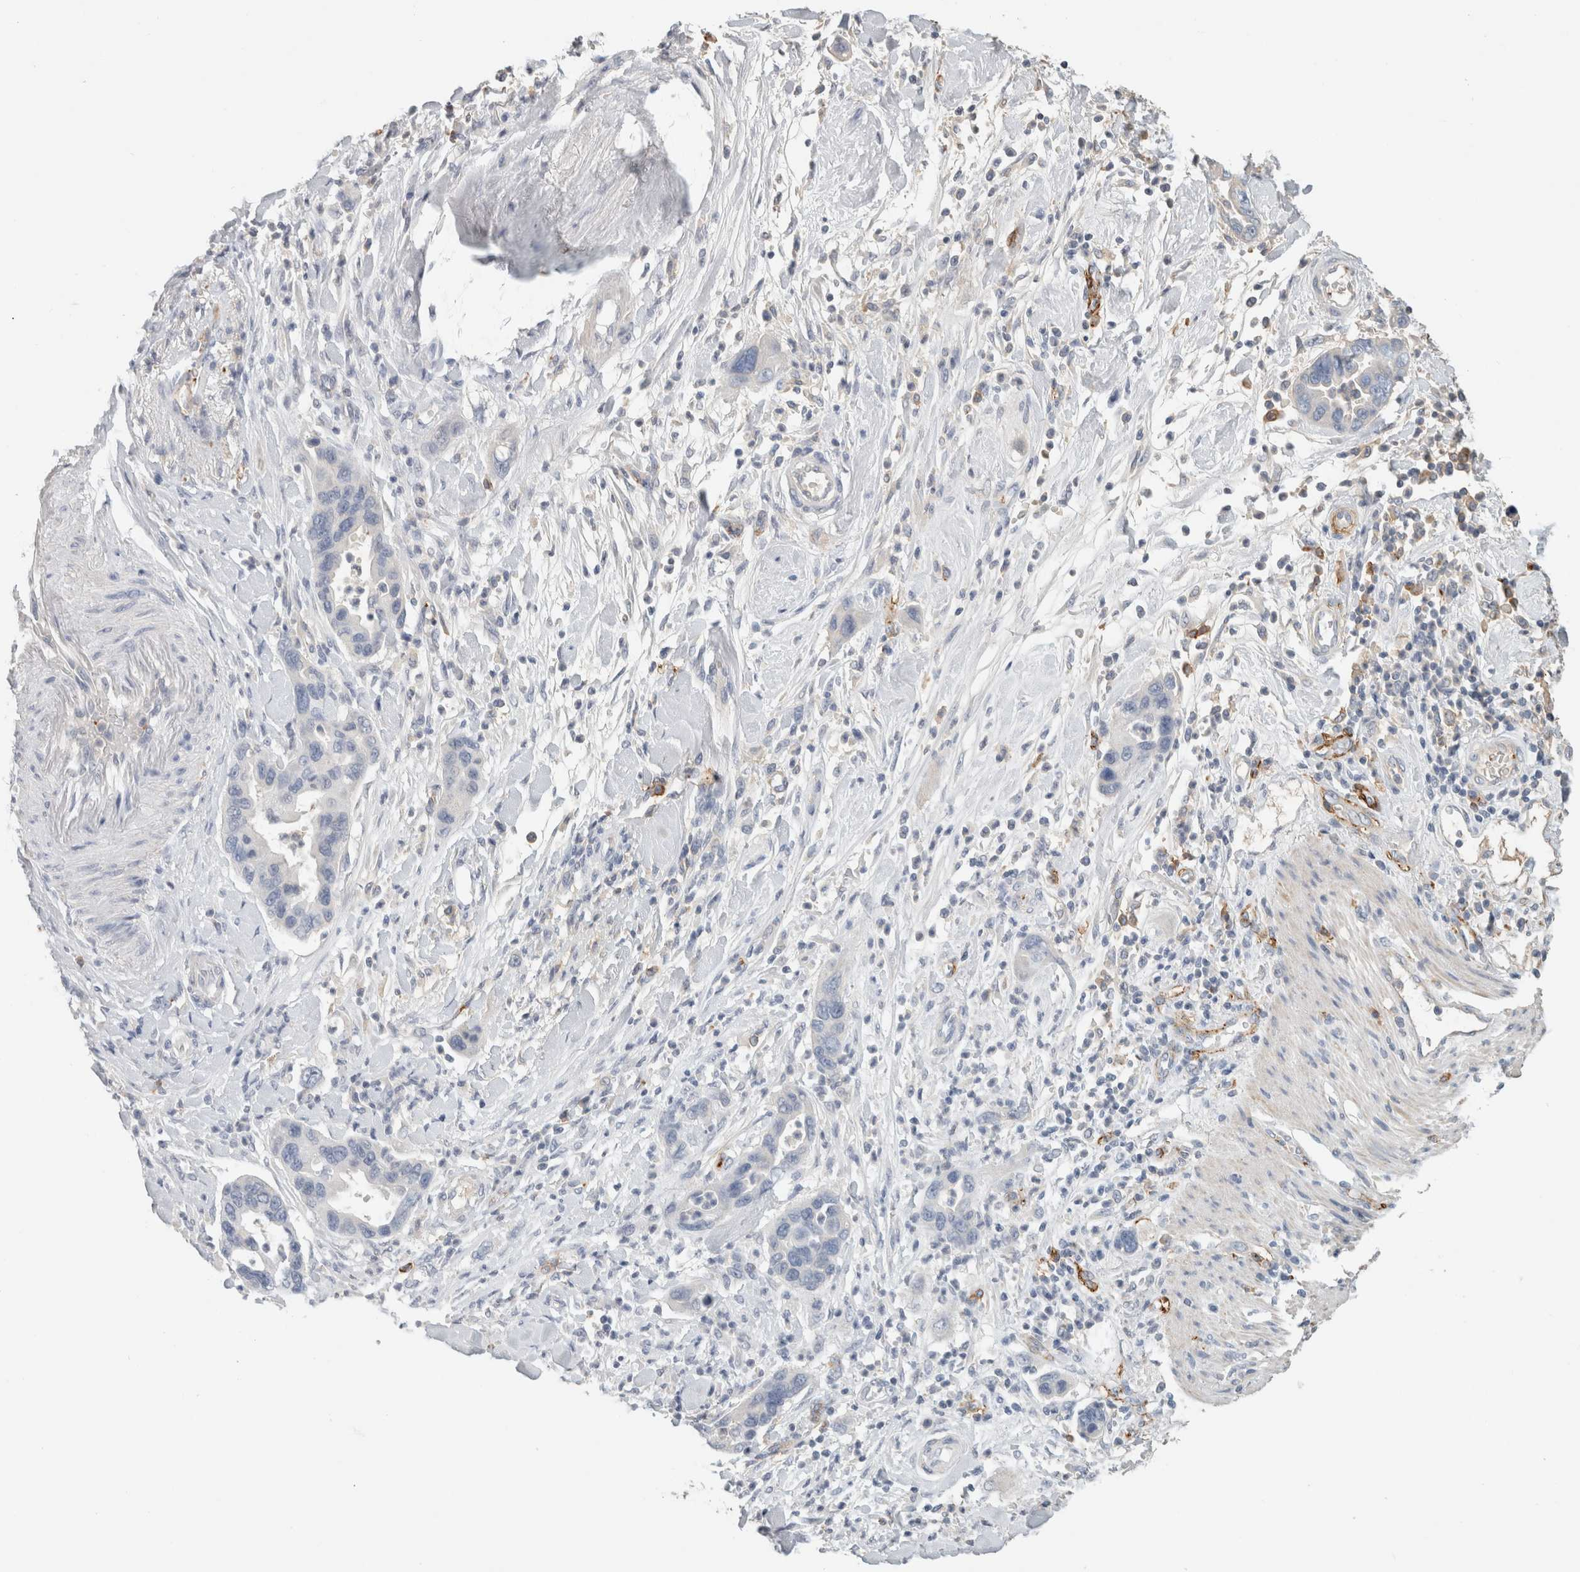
{"staining": {"intensity": "negative", "quantity": "none", "location": "none"}, "tissue": "pancreatic cancer", "cell_type": "Tumor cells", "image_type": "cancer", "snomed": [{"axis": "morphology", "description": "Adenocarcinoma, NOS"}, {"axis": "topography", "description": "Pancreas"}], "caption": "The histopathology image demonstrates no significant positivity in tumor cells of pancreatic cancer (adenocarcinoma). (DAB immunohistochemistry (IHC) with hematoxylin counter stain).", "gene": "CD36", "patient": {"sex": "female", "age": 71}}